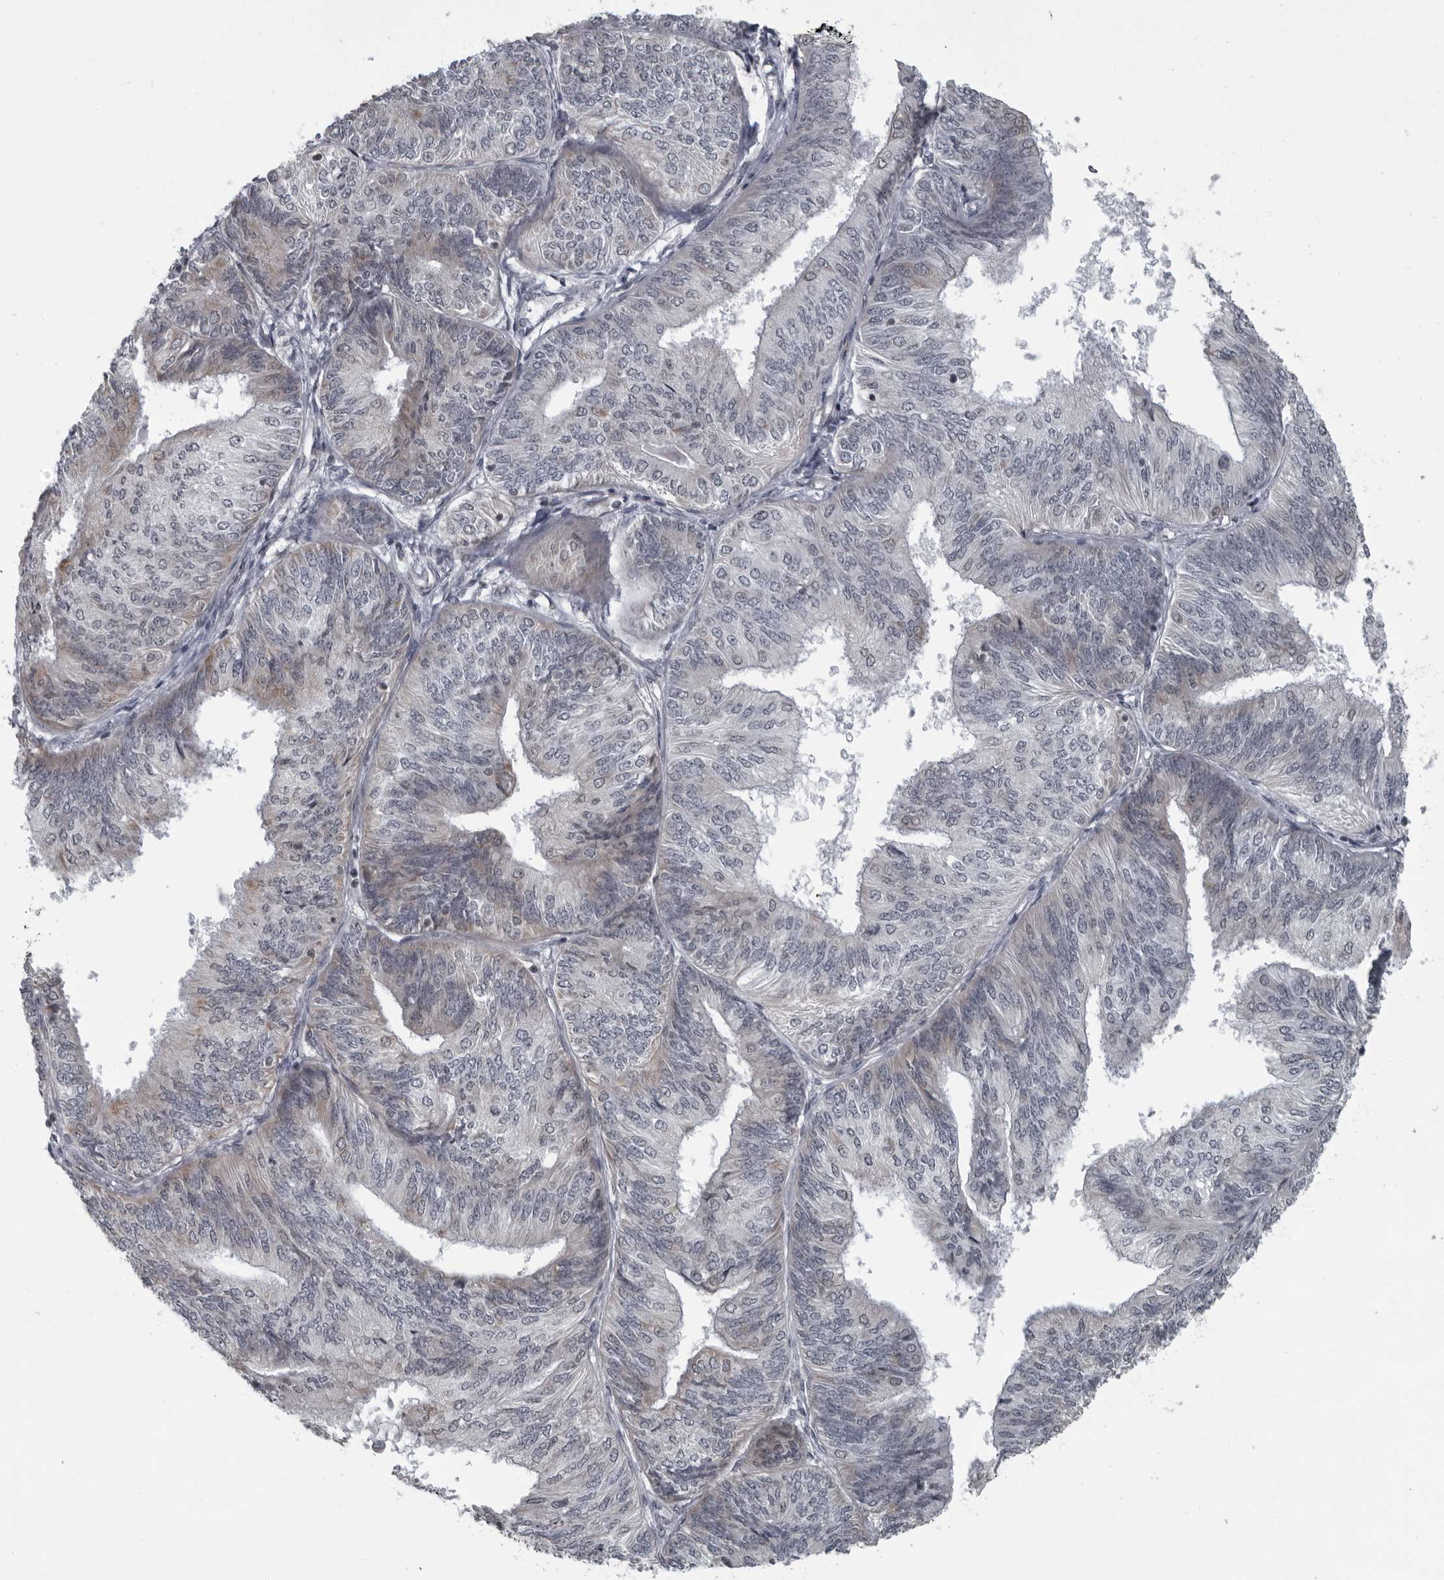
{"staining": {"intensity": "weak", "quantity": "<25%", "location": "cytoplasmic/membranous"}, "tissue": "endometrial cancer", "cell_type": "Tumor cells", "image_type": "cancer", "snomed": [{"axis": "morphology", "description": "Adenocarcinoma, NOS"}, {"axis": "topography", "description": "Endometrium"}], "caption": "Tumor cells show no significant positivity in endometrial cancer (adenocarcinoma).", "gene": "RTCA", "patient": {"sex": "female", "age": 58}}